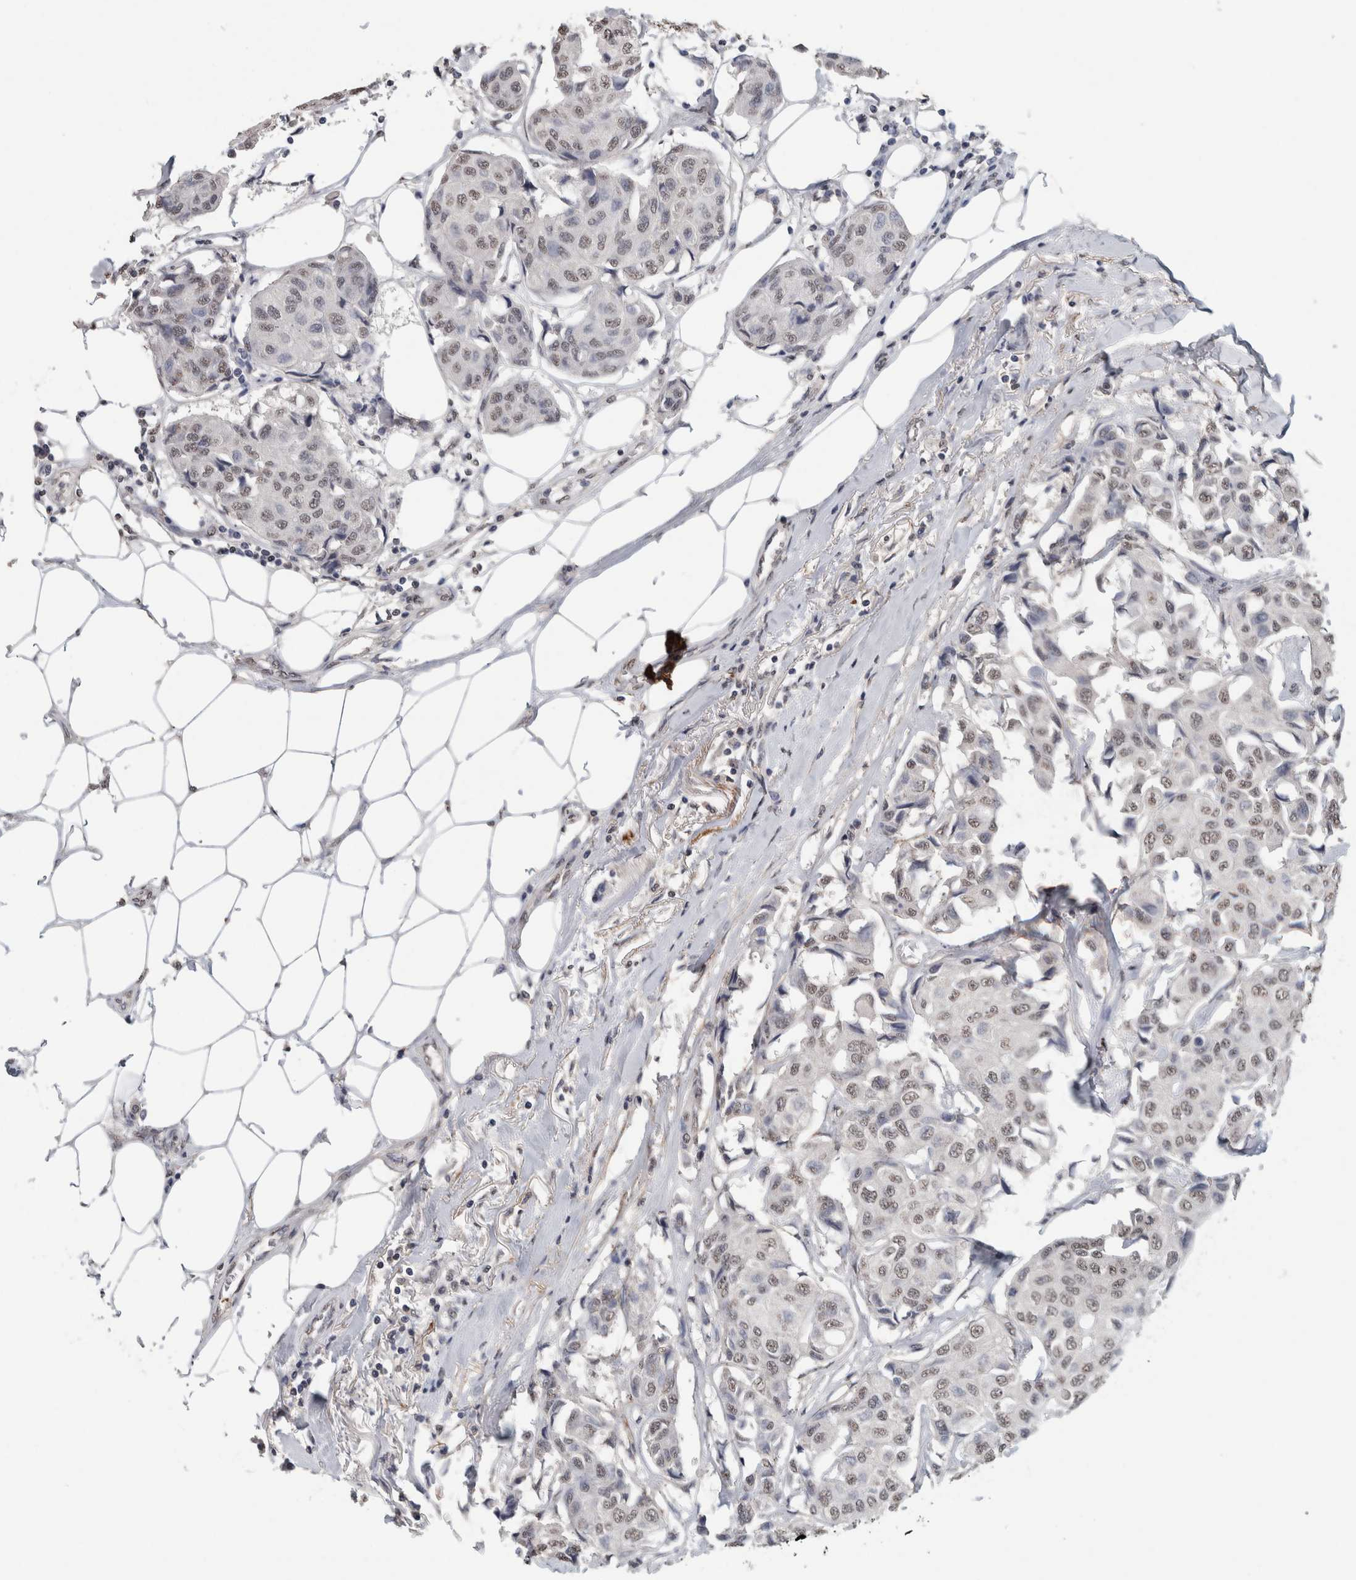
{"staining": {"intensity": "weak", "quantity": ">75%", "location": "nuclear"}, "tissue": "breast cancer", "cell_type": "Tumor cells", "image_type": "cancer", "snomed": [{"axis": "morphology", "description": "Duct carcinoma"}, {"axis": "topography", "description": "Breast"}], "caption": "Immunohistochemical staining of human breast cancer shows weak nuclear protein positivity in approximately >75% of tumor cells.", "gene": "LTBP1", "patient": {"sex": "female", "age": 80}}